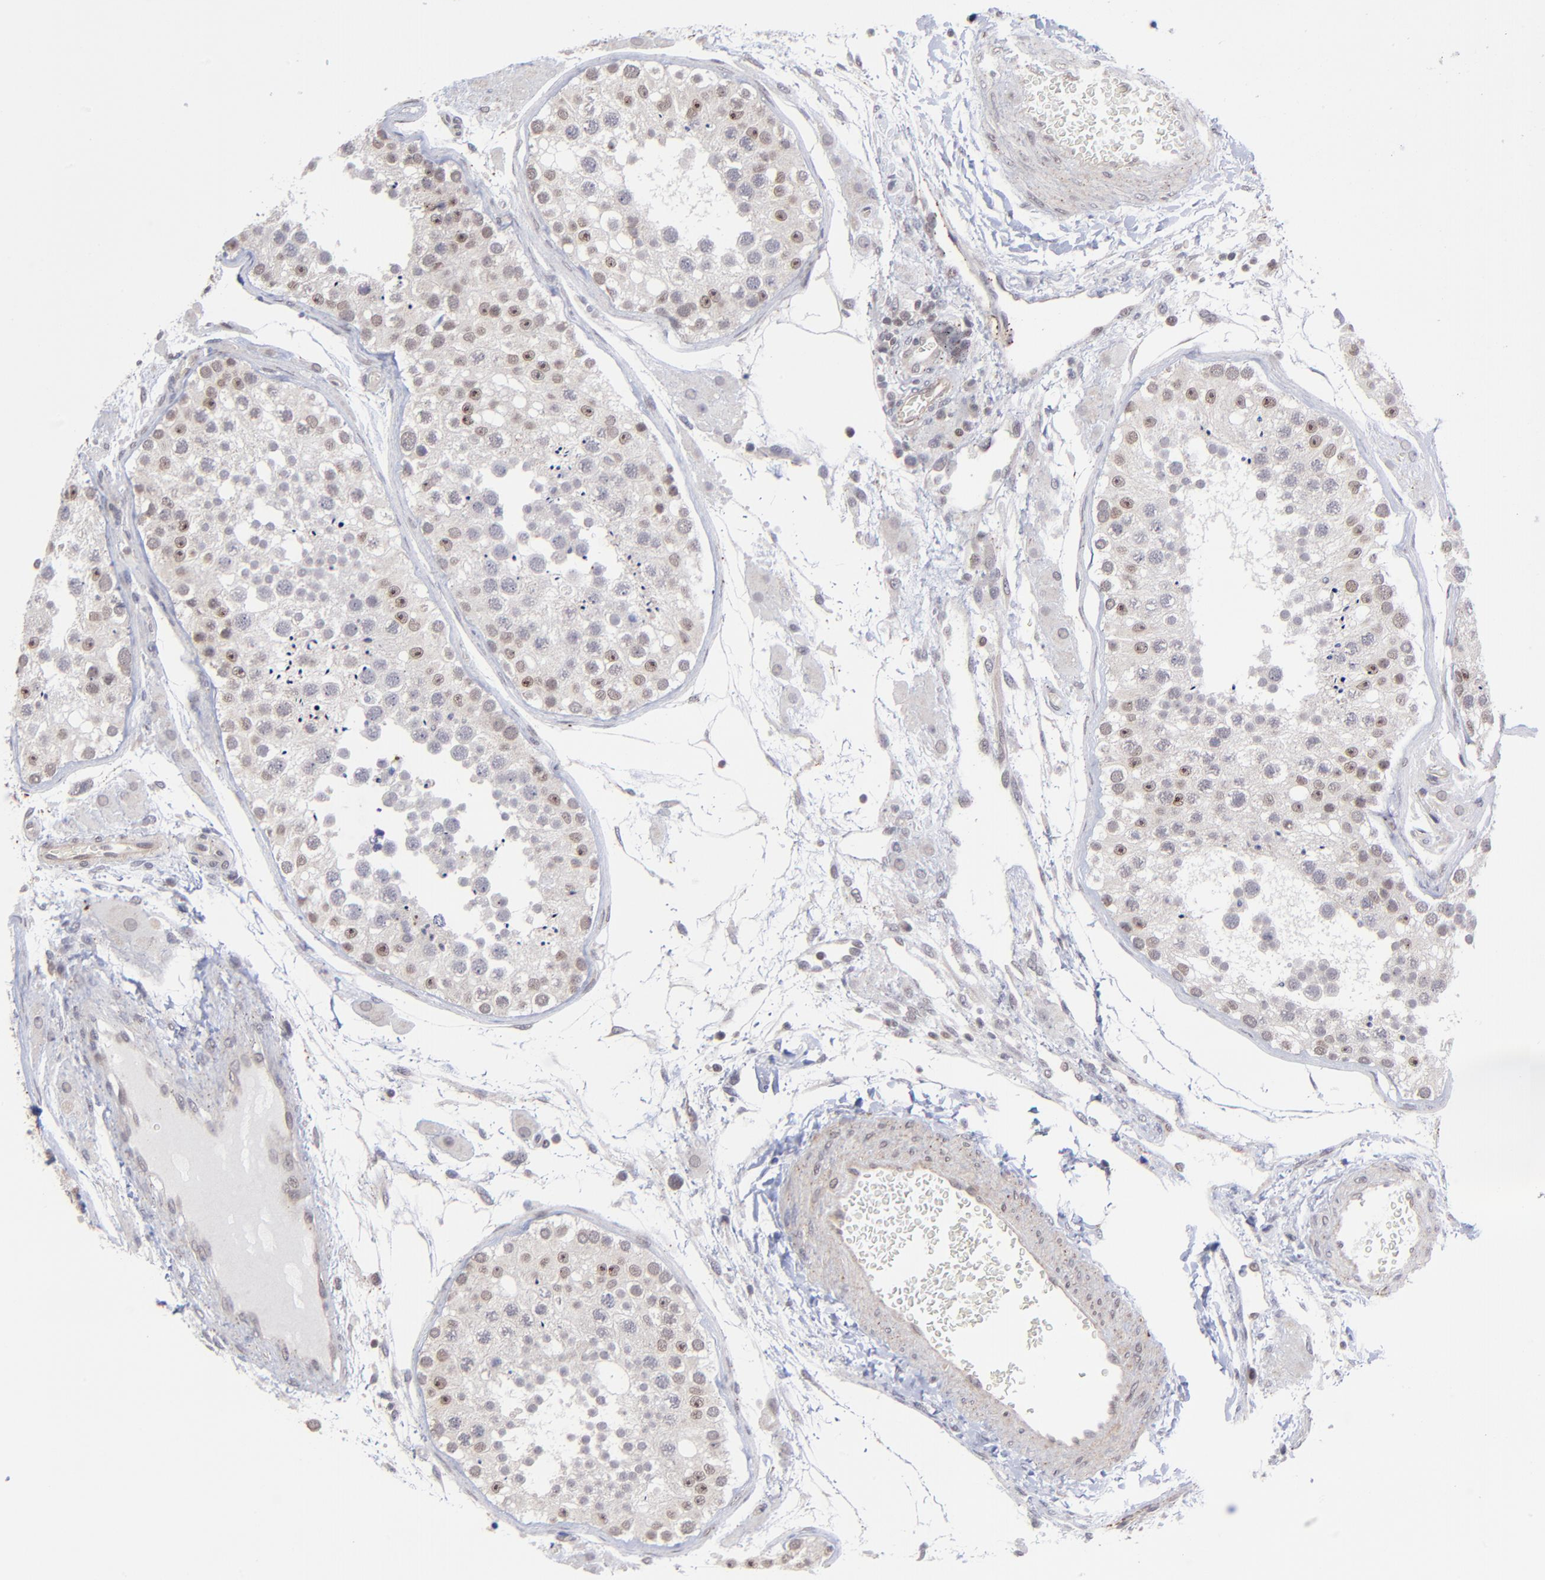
{"staining": {"intensity": "weak", "quantity": "<25%", "location": "nuclear"}, "tissue": "testis", "cell_type": "Cells in seminiferous ducts", "image_type": "normal", "snomed": [{"axis": "morphology", "description": "Normal tissue, NOS"}, {"axis": "topography", "description": "Testis"}], "caption": "IHC of unremarkable testis exhibits no positivity in cells in seminiferous ducts. (Stains: DAB (3,3'-diaminobenzidine) IHC with hematoxylin counter stain, Microscopy: brightfield microscopy at high magnification).", "gene": "ZNF419", "patient": {"sex": "male", "age": 26}}